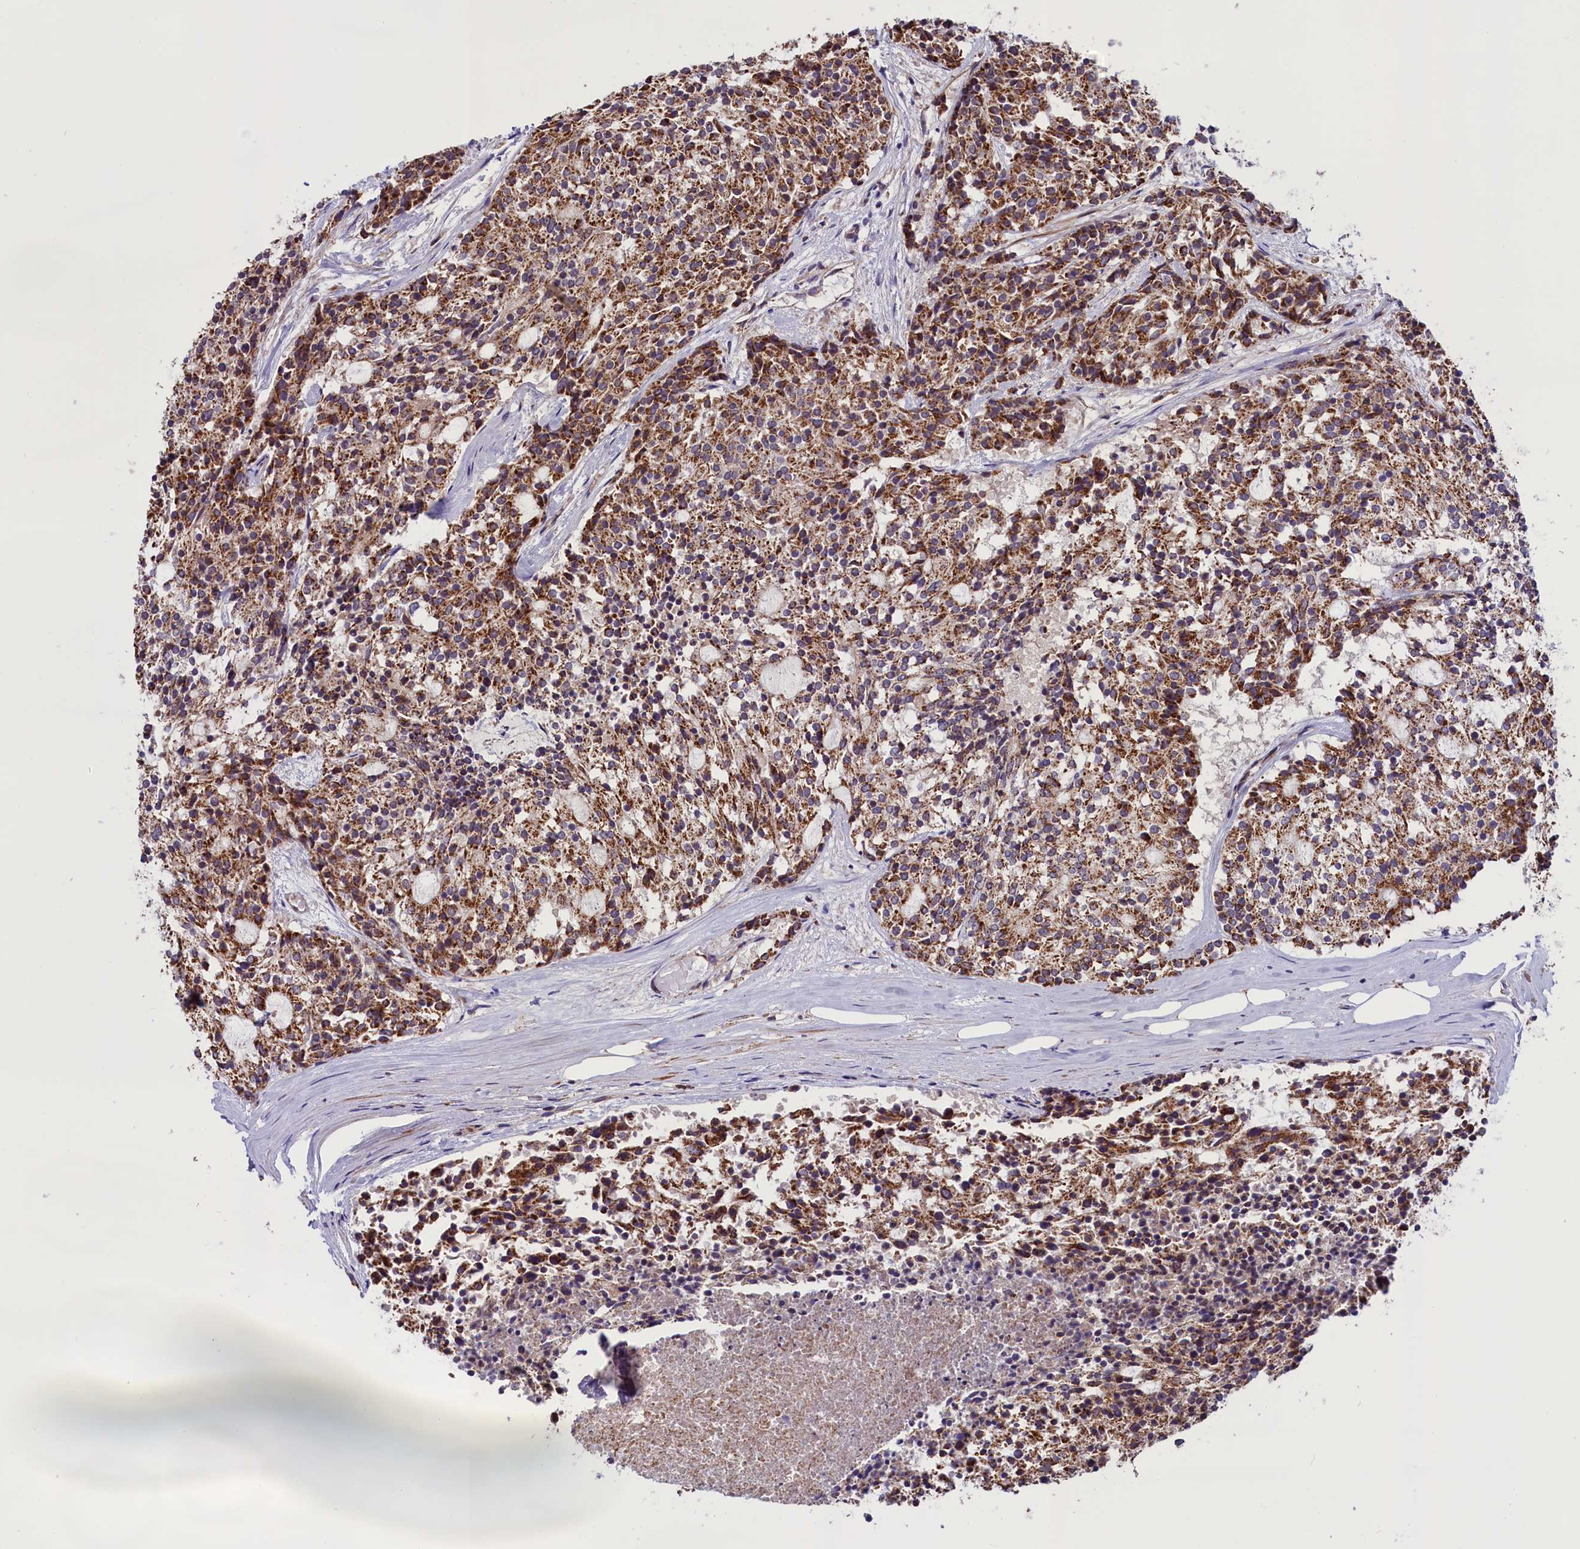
{"staining": {"intensity": "strong", "quantity": ">75%", "location": "cytoplasmic/membranous"}, "tissue": "carcinoid", "cell_type": "Tumor cells", "image_type": "cancer", "snomed": [{"axis": "morphology", "description": "Carcinoid, malignant, NOS"}, {"axis": "topography", "description": "Pancreas"}], "caption": "The image exhibits immunohistochemical staining of carcinoid. There is strong cytoplasmic/membranous positivity is seen in about >75% of tumor cells.", "gene": "GLRX5", "patient": {"sex": "female", "age": 54}}